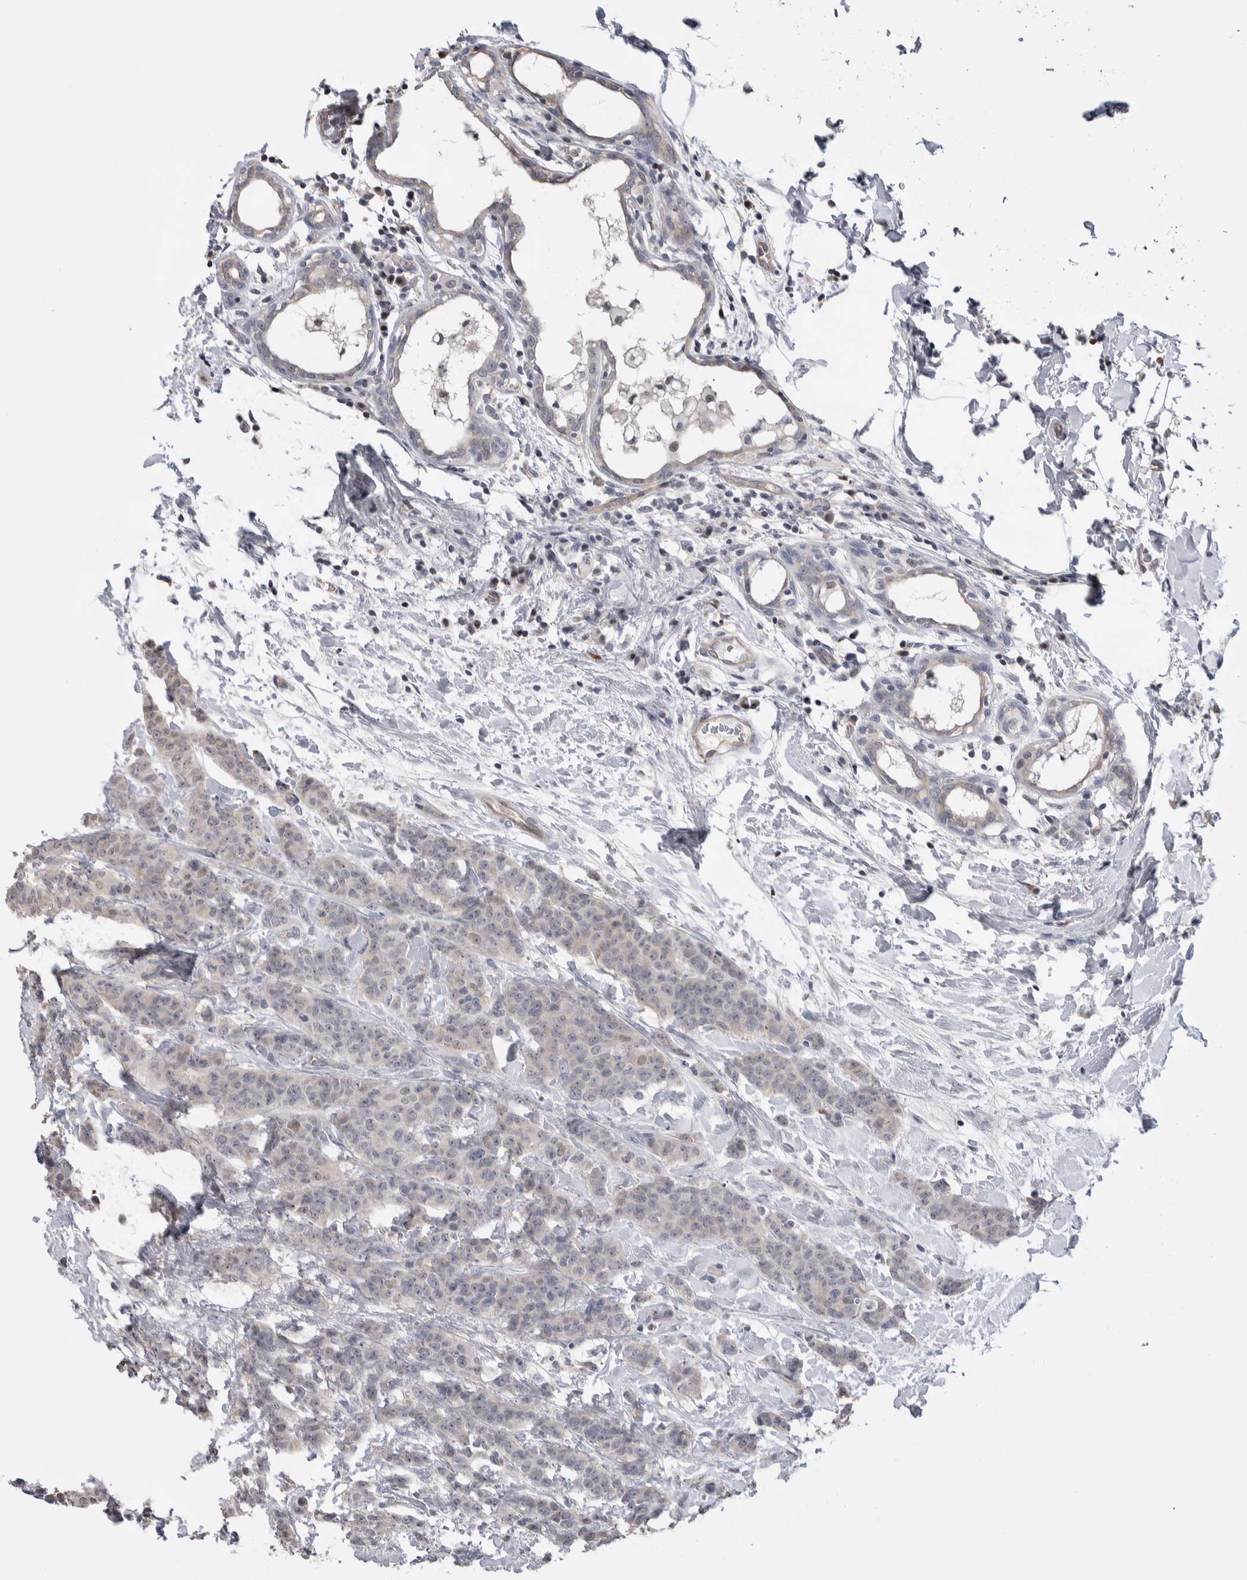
{"staining": {"intensity": "negative", "quantity": "none", "location": "none"}, "tissue": "breast cancer", "cell_type": "Tumor cells", "image_type": "cancer", "snomed": [{"axis": "morphology", "description": "Normal tissue, NOS"}, {"axis": "morphology", "description": "Duct carcinoma"}, {"axis": "topography", "description": "Breast"}], "caption": "Protein analysis of intraductal carcinoma (breast) exhibits no significant positivity in tumor cells.", "gene": "ZBTB49", "patient": {"sex": "female", "age": 40}}